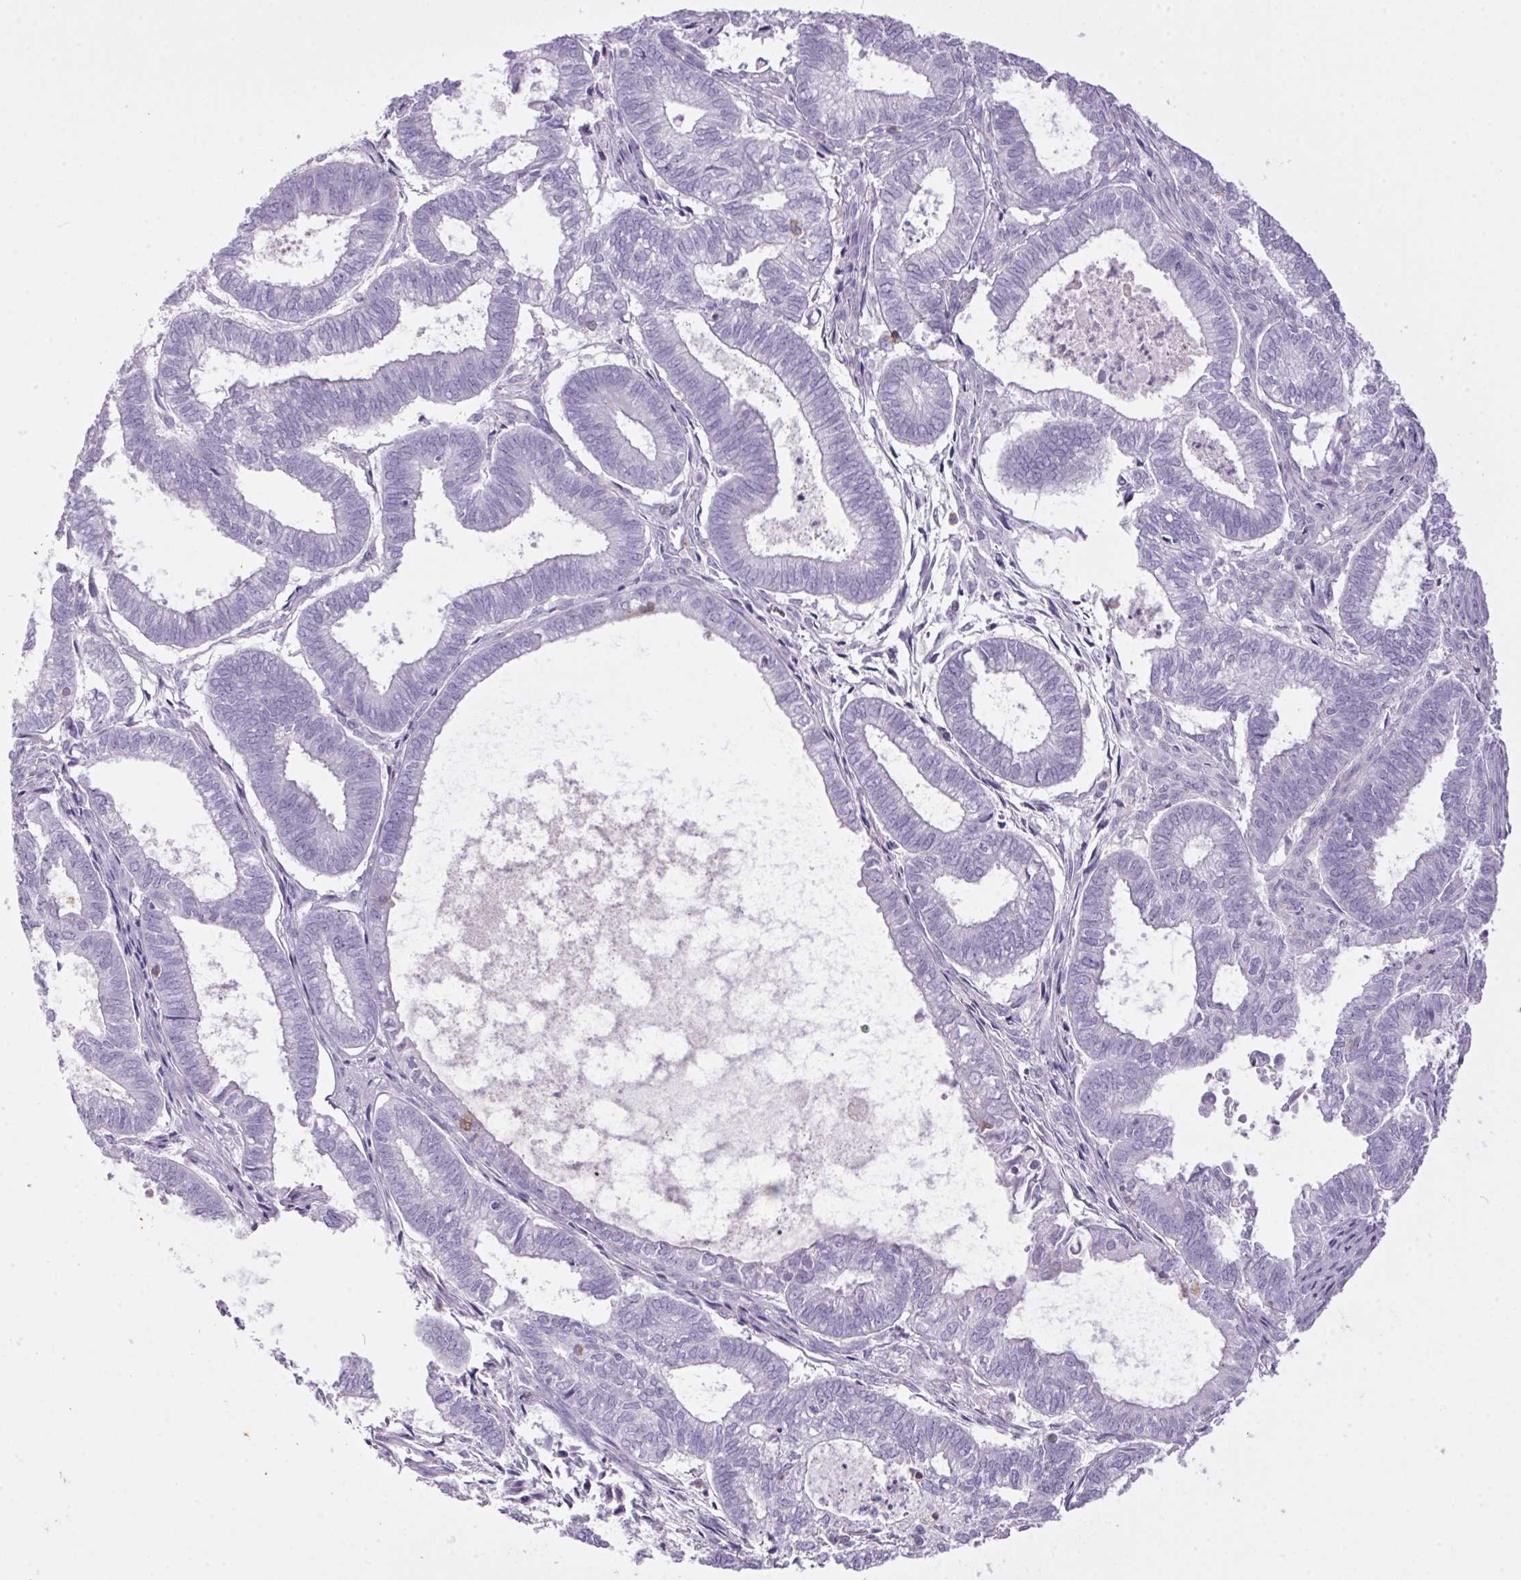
{"staining": {"intensity": "negative", "quantity": "none", "location": "none"}, "tissue": "ovarian cancer", "cell_type": "Tumor cells", "image_type": "cancer", "snomed": [{"axis": "morphology", "description": "Carcinoma, endometroid"}, {"axis": "topography", "description": "Ovary"}], "caption": "The micrograph exhibits no significant expression in tumor cells of ovarian cancer (endometroid carcinoma).", "gene": "S100A2", "patient": {"sex": "female", "age": 64}}